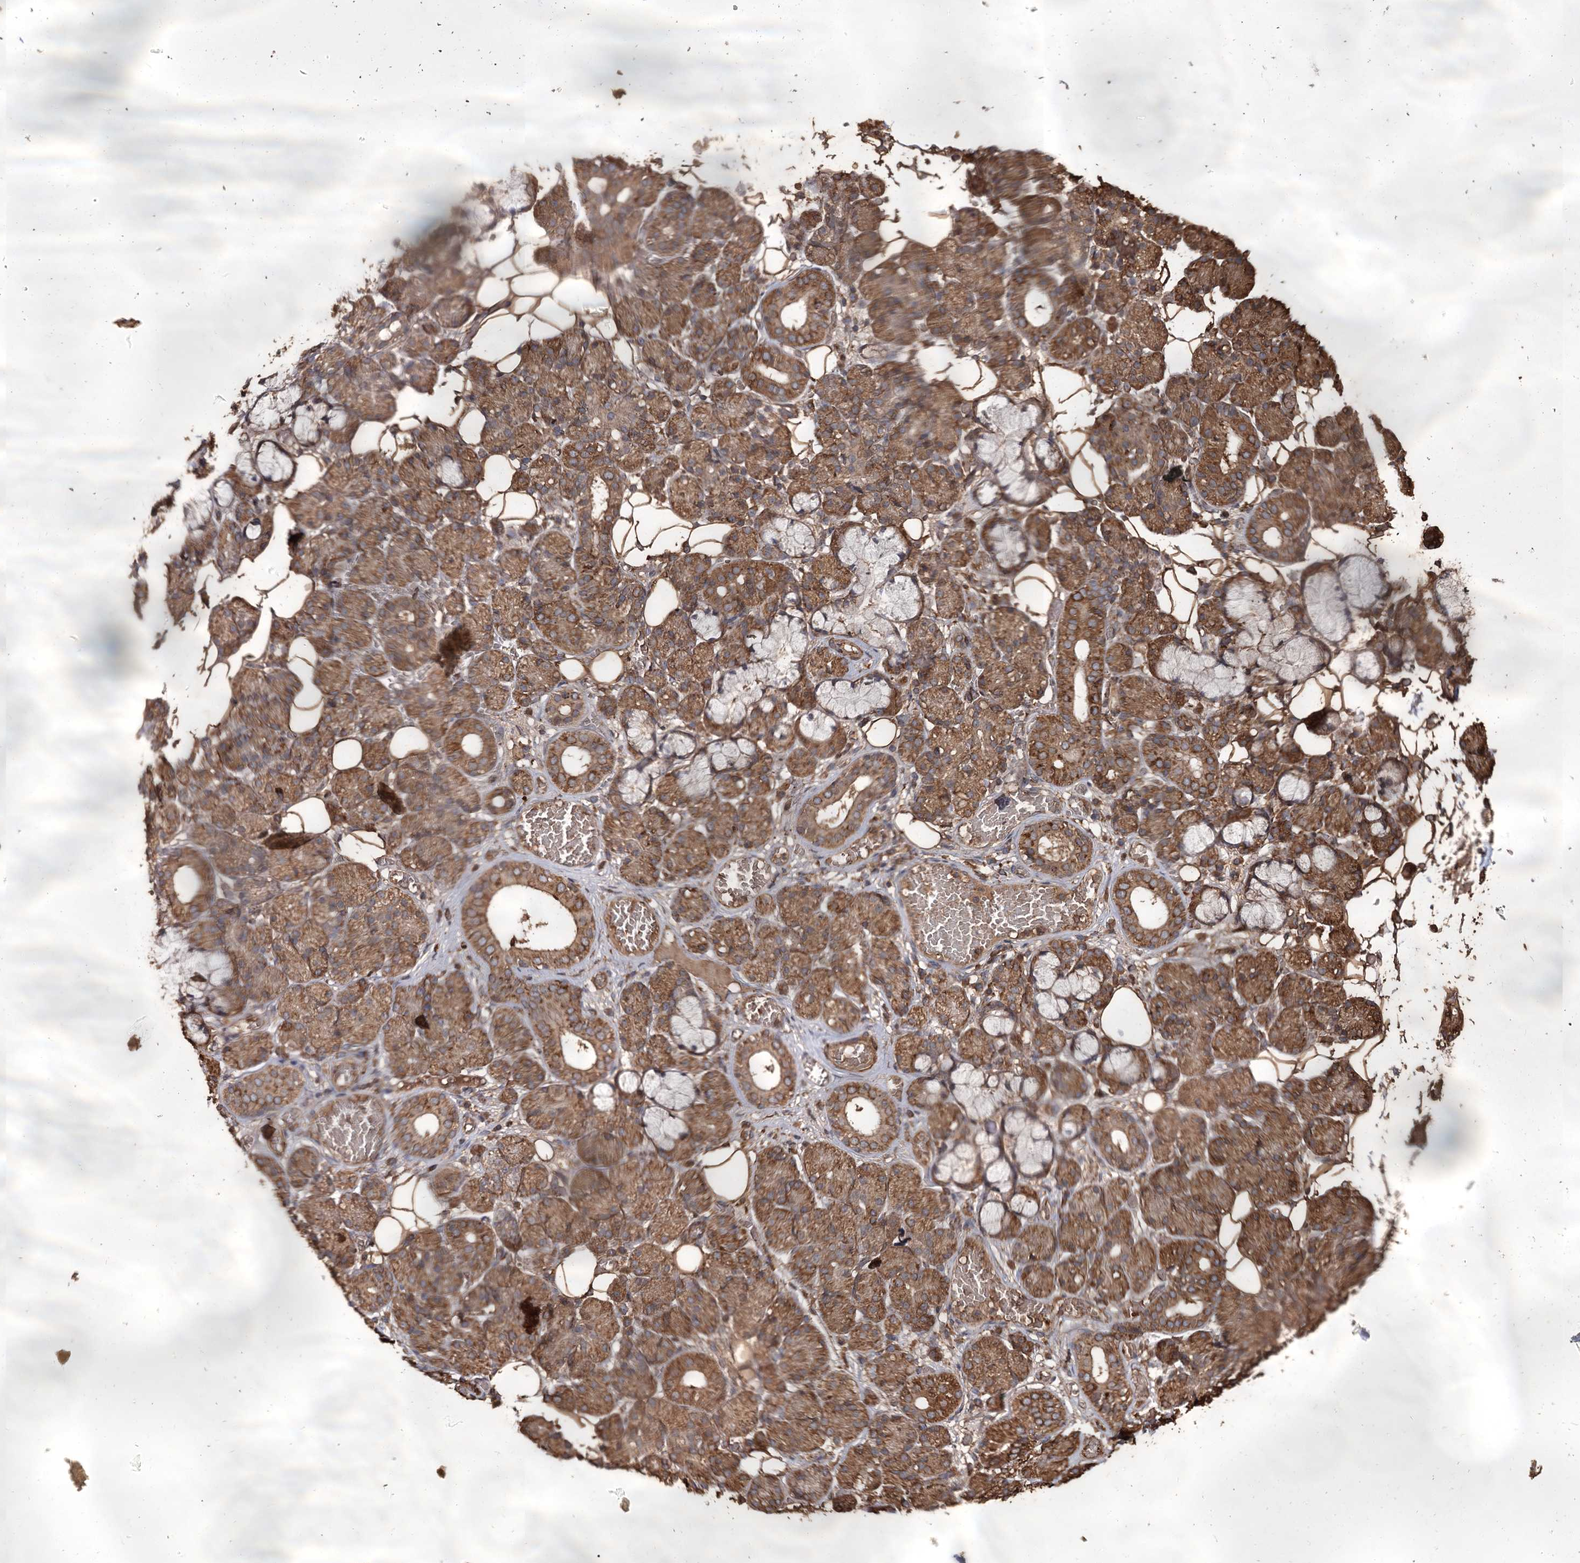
{"staining": {"intensity": "moderate", "quantity": ">75%", "location": "cytoplasmic/membranous"}, "tissue": "salivary gland", "cell_type": "Glandular cells", "image_type": "normal", "snomed": [{"axis": "morphology", "description": "Normal tissue, NOS"}, {"axis": "topography", "description": "Salivary gland"}], "caption": "Glandular cells exhibit medium levels of moderate cytoplasmic/membranous expression in approximately >75% of cells in normal human salivary gland.", "gene": "PIK3C2A", "patient": {"sex": "male", "age": 63}}